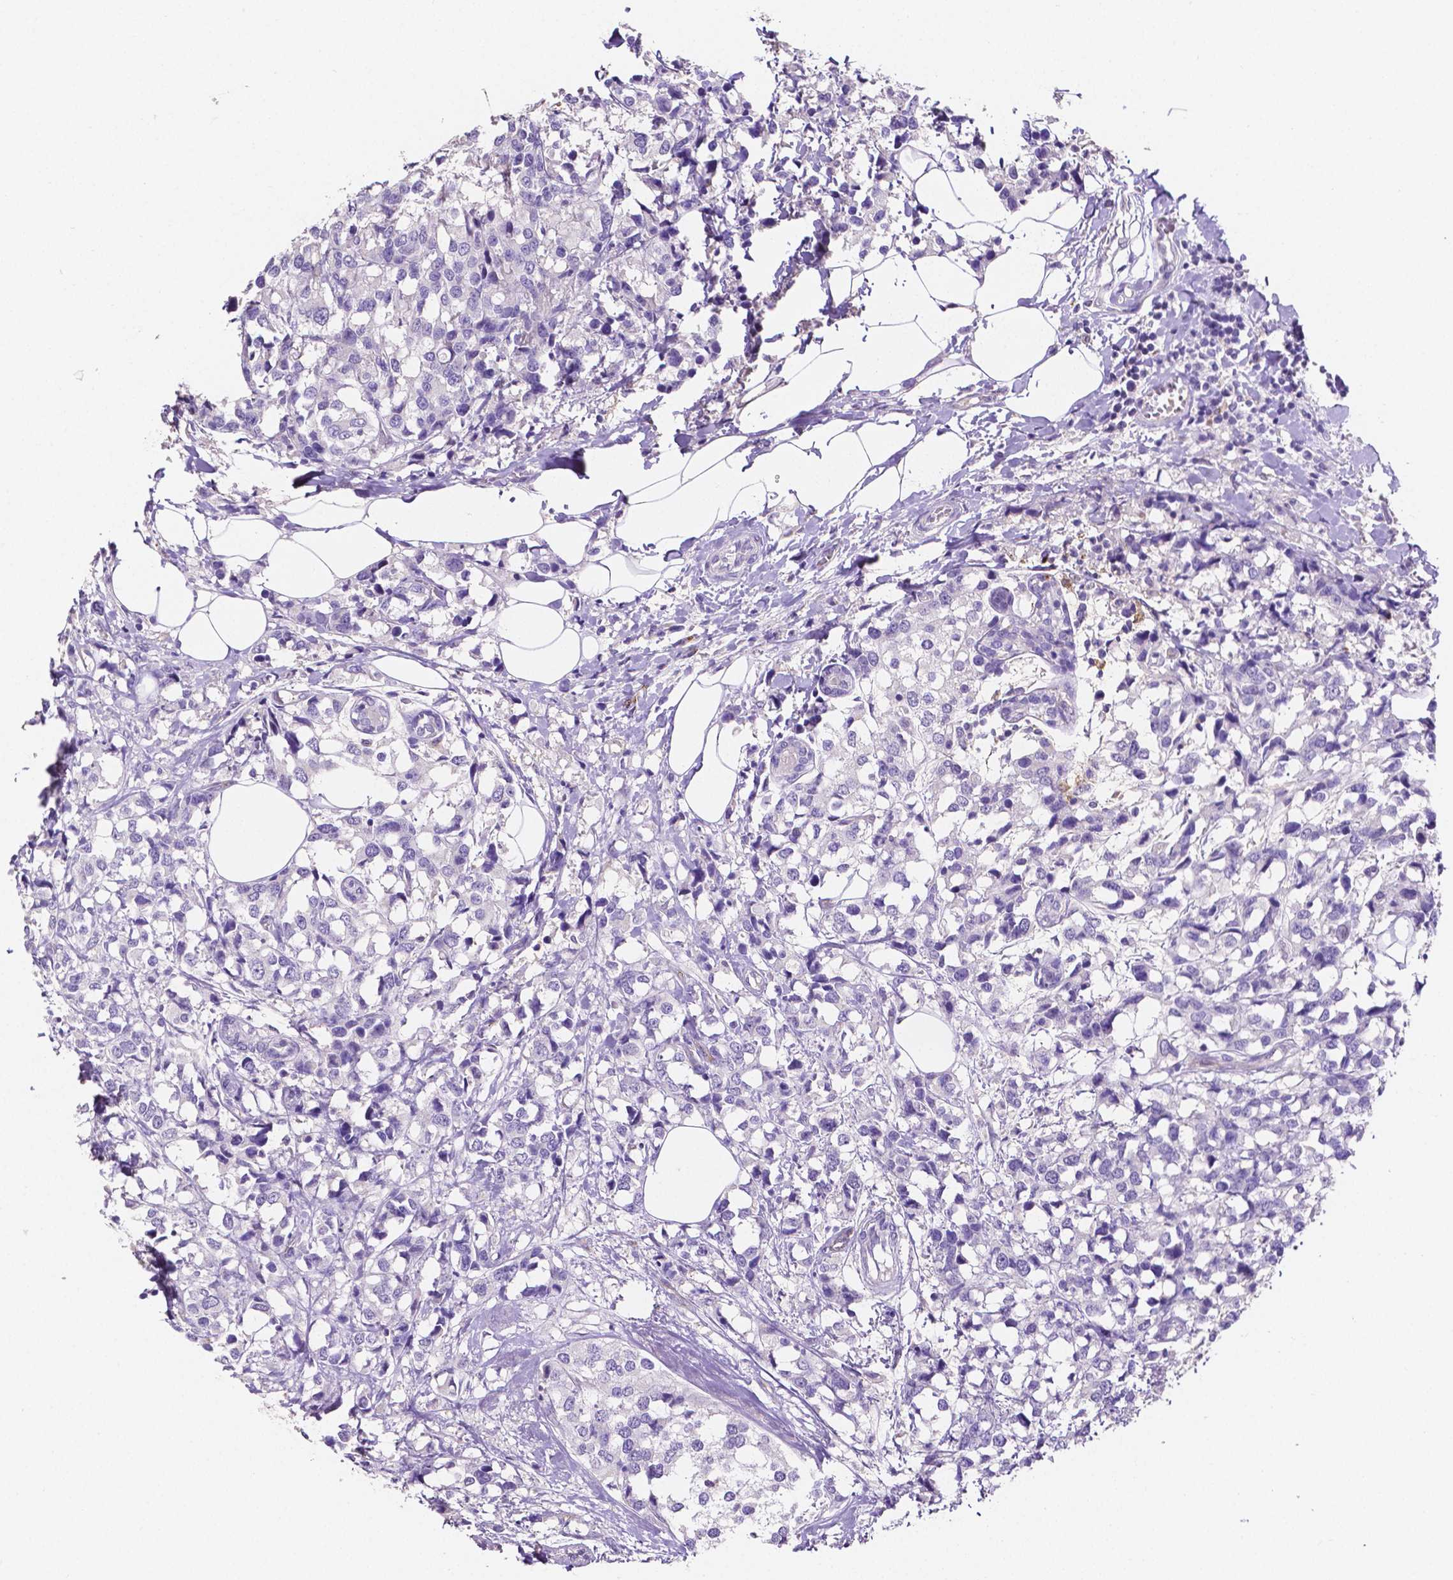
{"staining": {"intensity": "negative", "quantity": "none", "location": "none"}, "tissue": "breast cancer", "cell_type": "Tumor cells", "image_type": "cancer", "snomed": [{"axis": "morphology", "description": "Lobular carcinoma"}, {"axis": "topography", "description": "Breast"}], "caption": "Tumor cells are negative for protein expression in human breast cancer. (Stains: DAB immunohistochemistry (IHC) with hematoxylin counter stain, Microscopy: brightfield microscopy at high magnification).", "gene": "MMP9", "patient": {"sex": "female", "age": 59}}